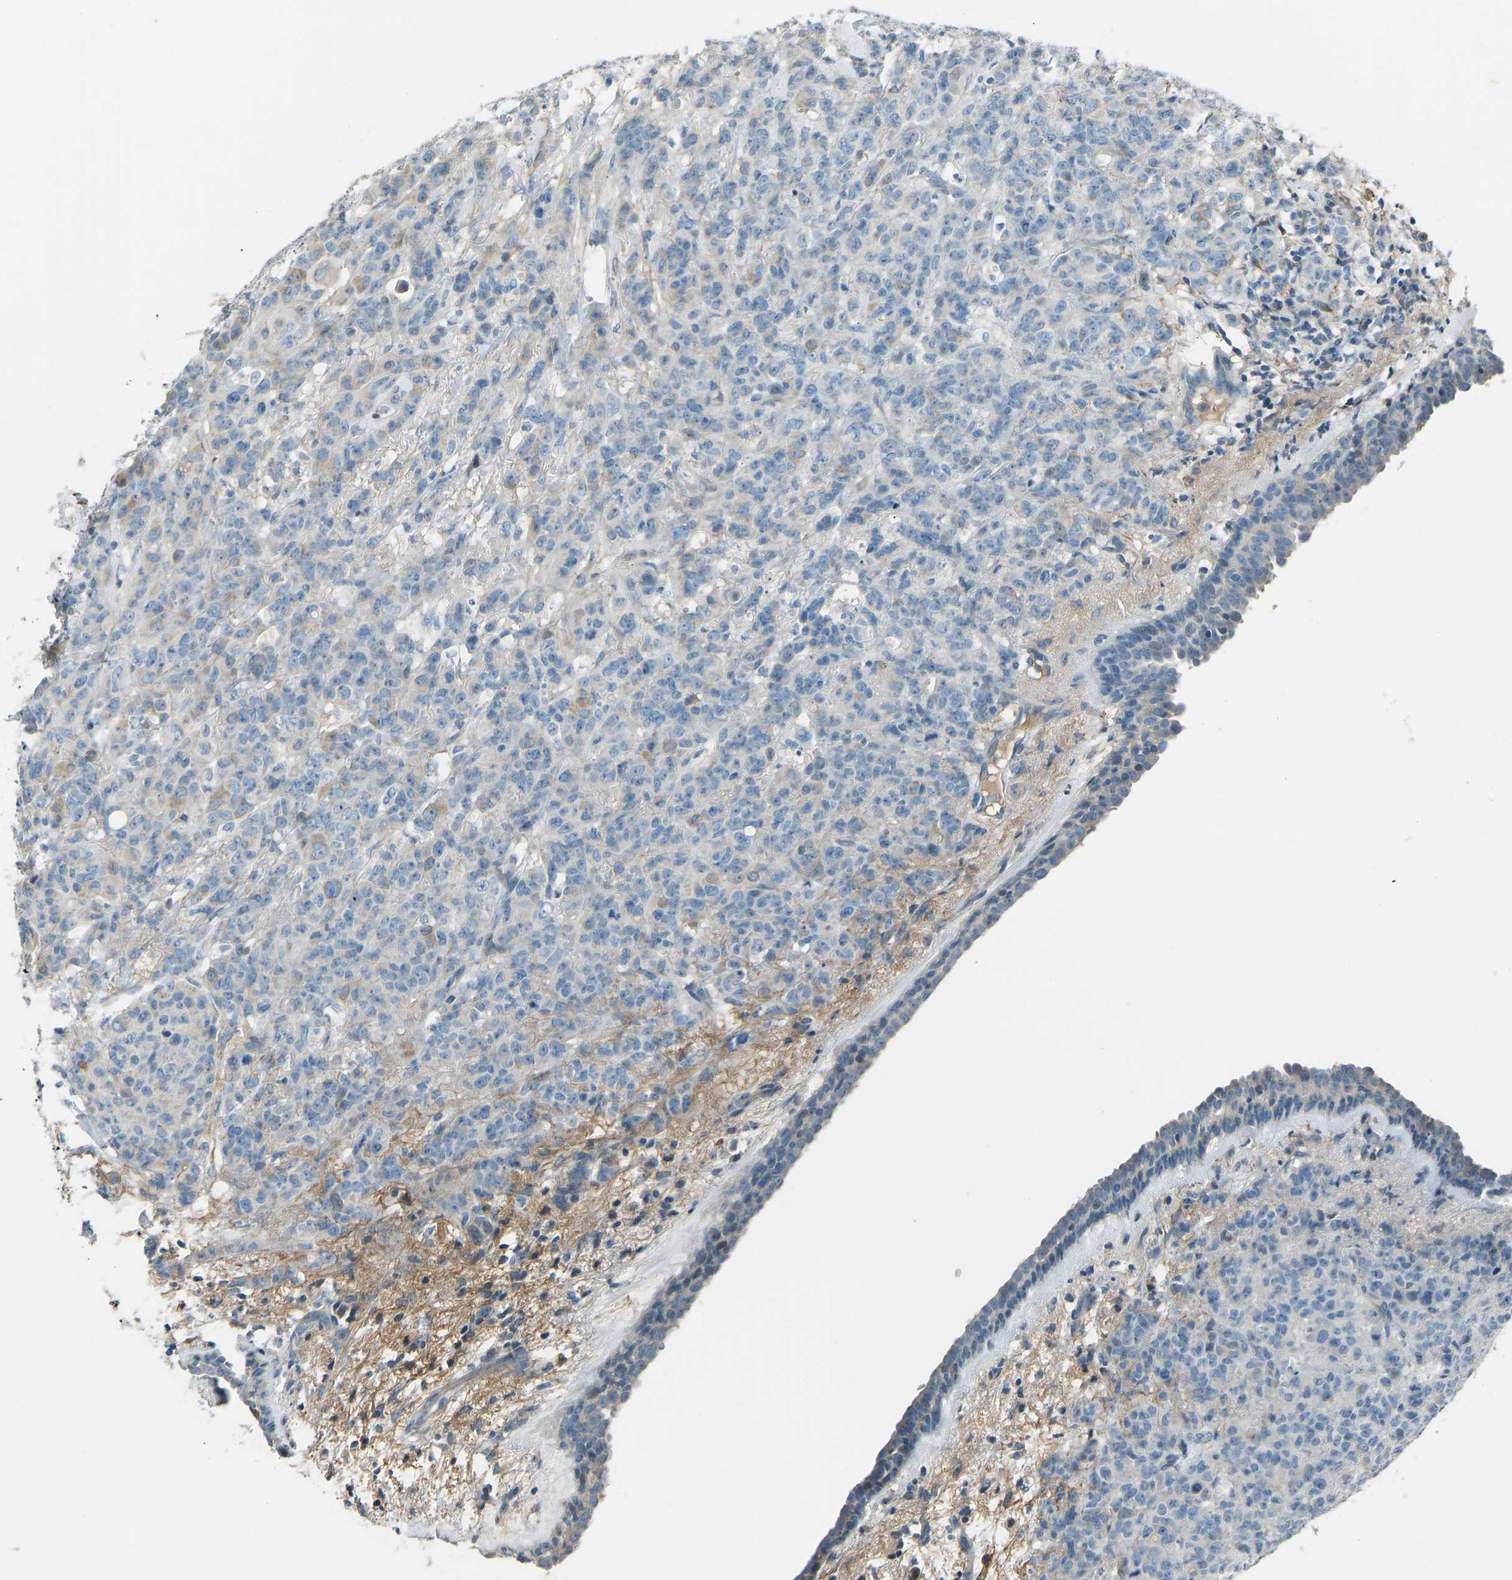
{"staining": {"intensity": "negative", "quantity": "none", "location": "none"}, "tissue": "breast cancer", "cell_type": "Tumor cells", "image_type": "cancer", "snomed": [{"axis": "morphology", "description": "Normal tissue, NOS"}, {"axis": "morphology", "description": "Duct carcinoma"}, {"axis": "topography", "description": "Breast"}], "caption": "This is an immunohistochemistry micrograph of human breast cancer (infiltrating ductal carcinoma). There is no positivity in tumor cells.", "gene": "FBLN2", "patient": {"sex": "female", "age": 40}}